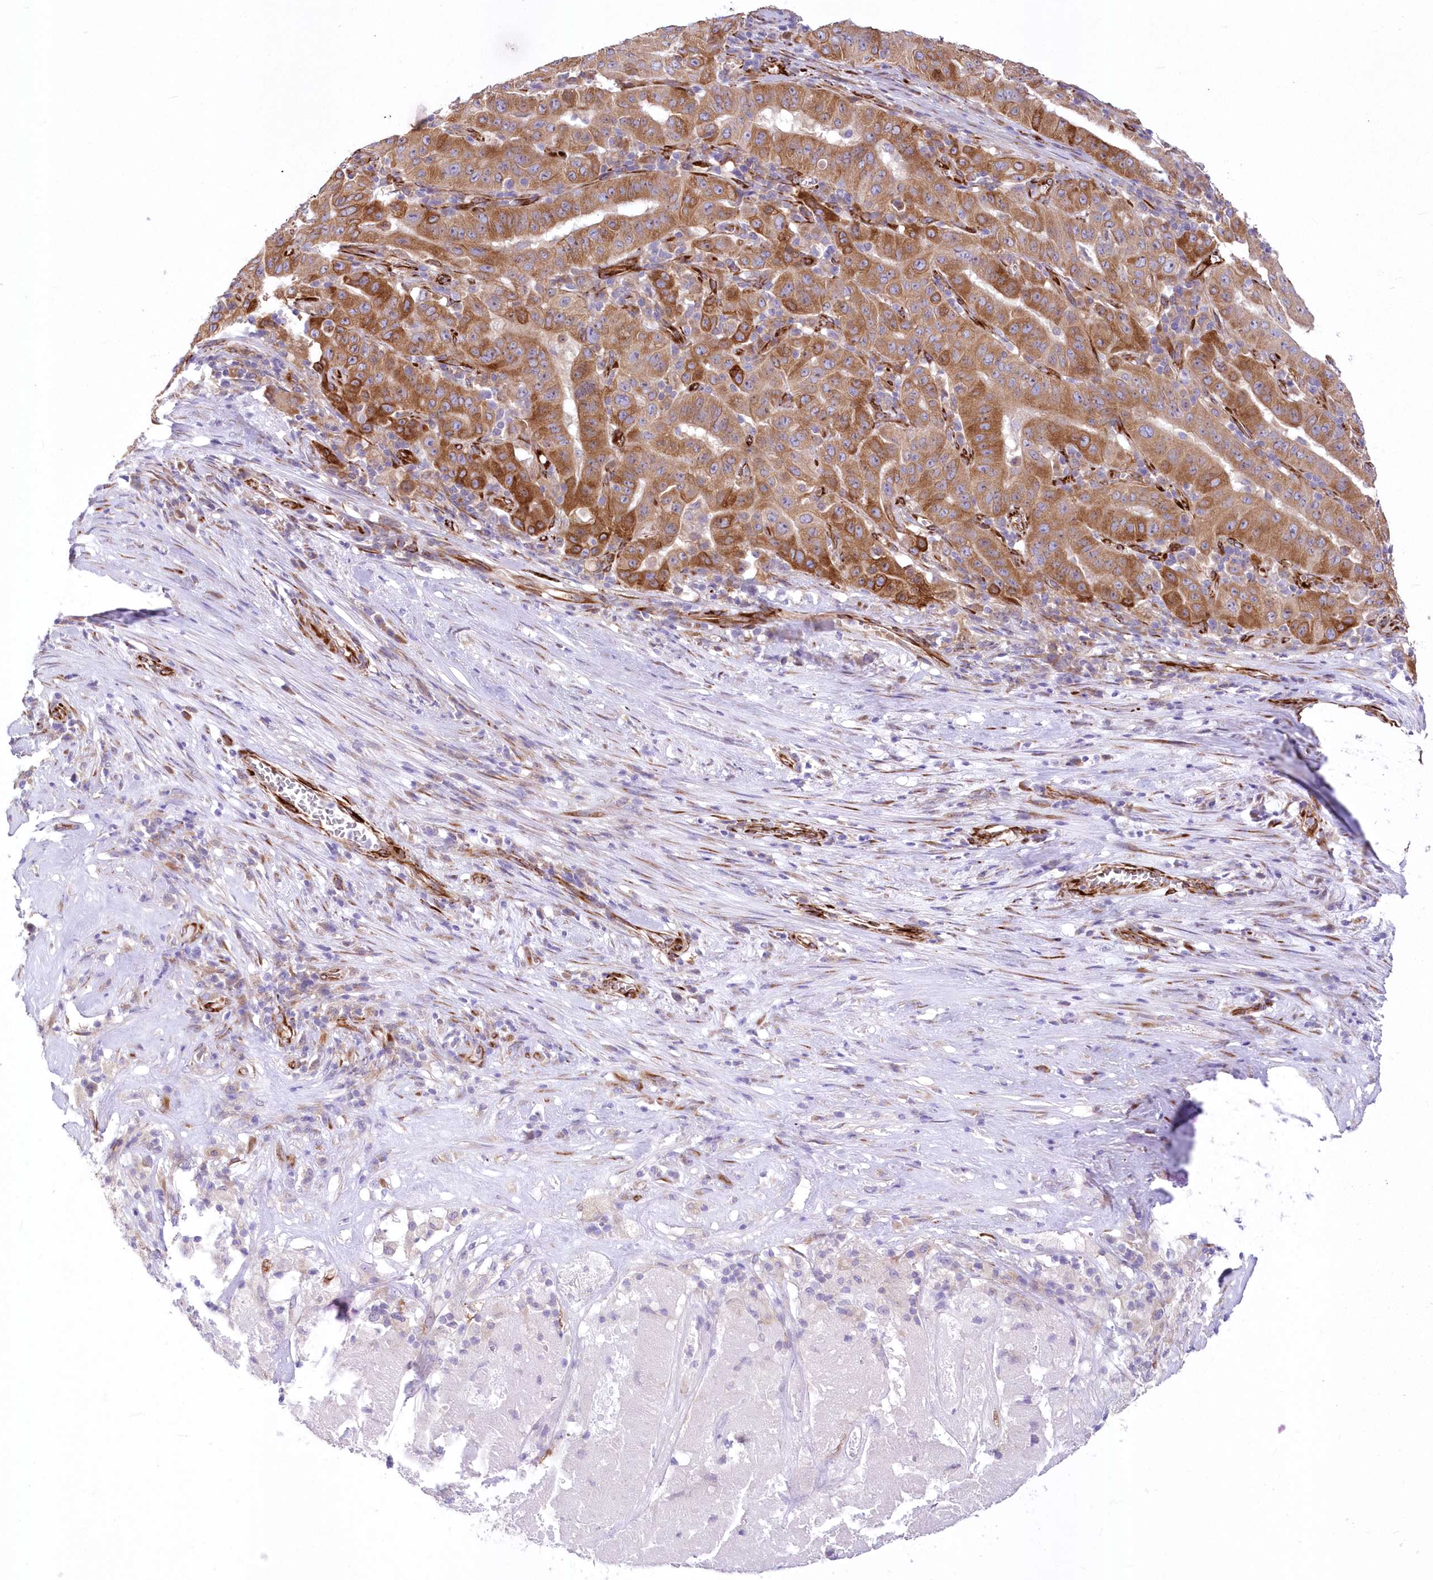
{"staining": {"intensity": "moderate", "quantity": ">75%", "location": "cytoplasmic/membranous"}, "tissue": "pancreatic cancer", "cell_type": "Tumor cells", "image_type": "cancer", "snomed": [{"axis": "morphology", "description": "Adenocarcinoma, NOS"}, {"axis": "topography", "description": "Pancreas"}], "caption": "Immunohistochemical staining of human pancreatic cancer demonstrates medium levels of moderate cytoplasmic/membranous staining in approximately >75% of tumor cells.", "gene": "YTHDC2", "patient": {"sex": "male", "age": 63}}